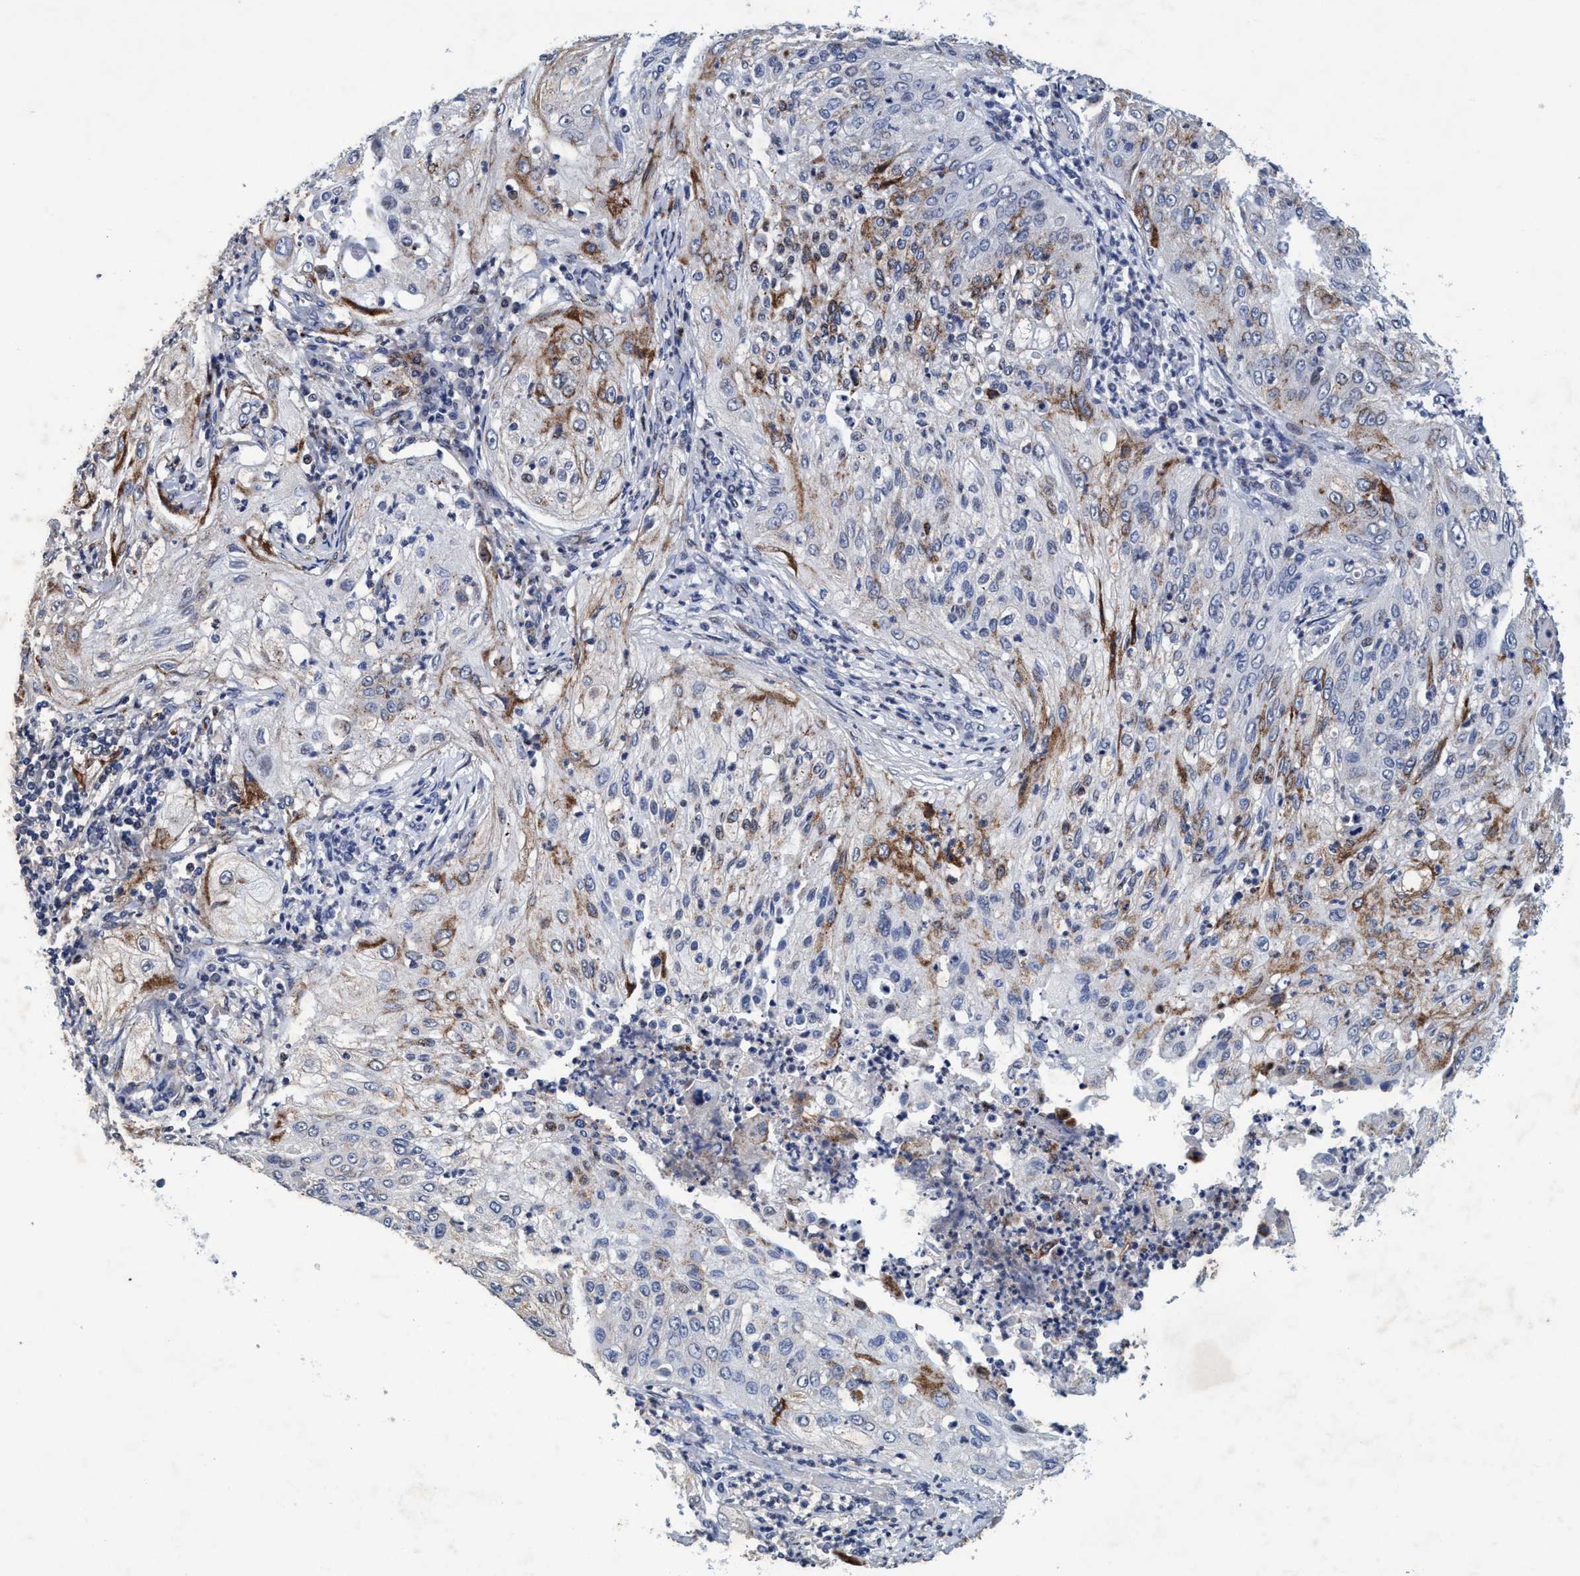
{"staining": {"intensity": "moderate", "quantity": "25%-75%", "location": "cytoplasmic/membranous"}, "tissue": "lung cancer", "cell_type": "Tumor cells", "image_type": "cancer", "snomed": [{"axis": "morphology", "description": "Inflammation, NOS"}, {"axis": "morphology", "description": "Squamous cell carcinoma, NOS"}, {"axis": "topography", "description": "Lymph node"}, {"axis": "topography", "description": "Soft tissue"}, {"axis": "topography", "description": "Lung"}], "caption": "The immunohistochemical stain highlights moderate cytoplasmic/membranous expression in tumor cells of squamous cell carcinoma (lung) tissue.", "gene": "GRB14", "patient": {"sex": "male", "age": 66}}